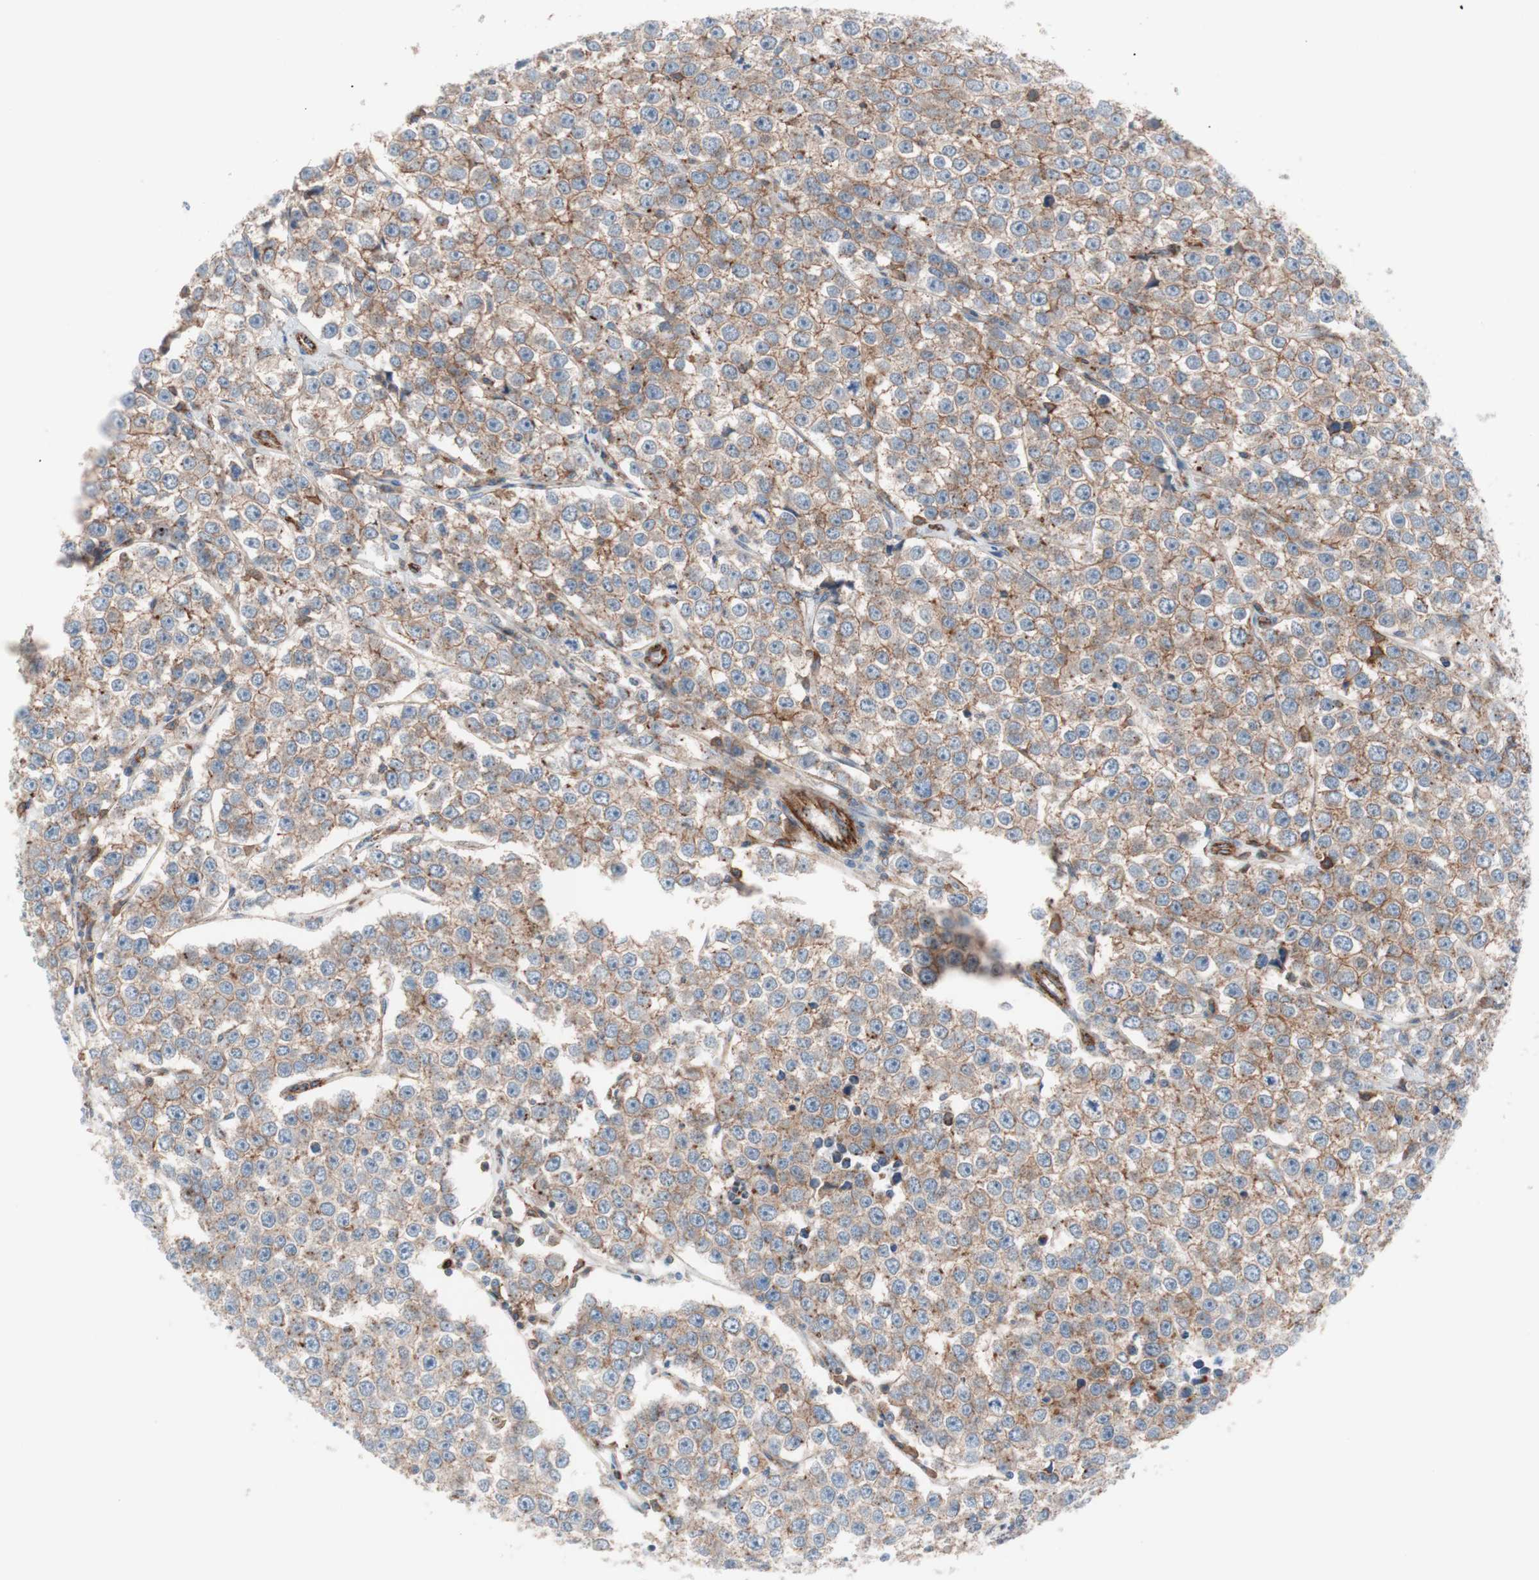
{"staining": {"intensity": "weak", "quantity": ">75%", "location": "cytoplasmic/membranous"}, "tissue": "testis cancer", "cell_type": "Tumor cells", "image_type": "cancer", "snomed": [{"axis": "morphology", "description": "Seminoma, NOS"}, {"axis": "morphology", "description": "Carcinoma, Embryonal, NOS"}, {"axis": "topography", "description": "Testis"}], "caption": "Approximately >75% of tumor cells in human testis embryonal carcinoma demonstrate weak cytoplasmic/membranous protein positivity as visualized by brown immunohistochemical staining.", "gene": "FLOT2", "patient": {"sex": "male", "age": 52}}